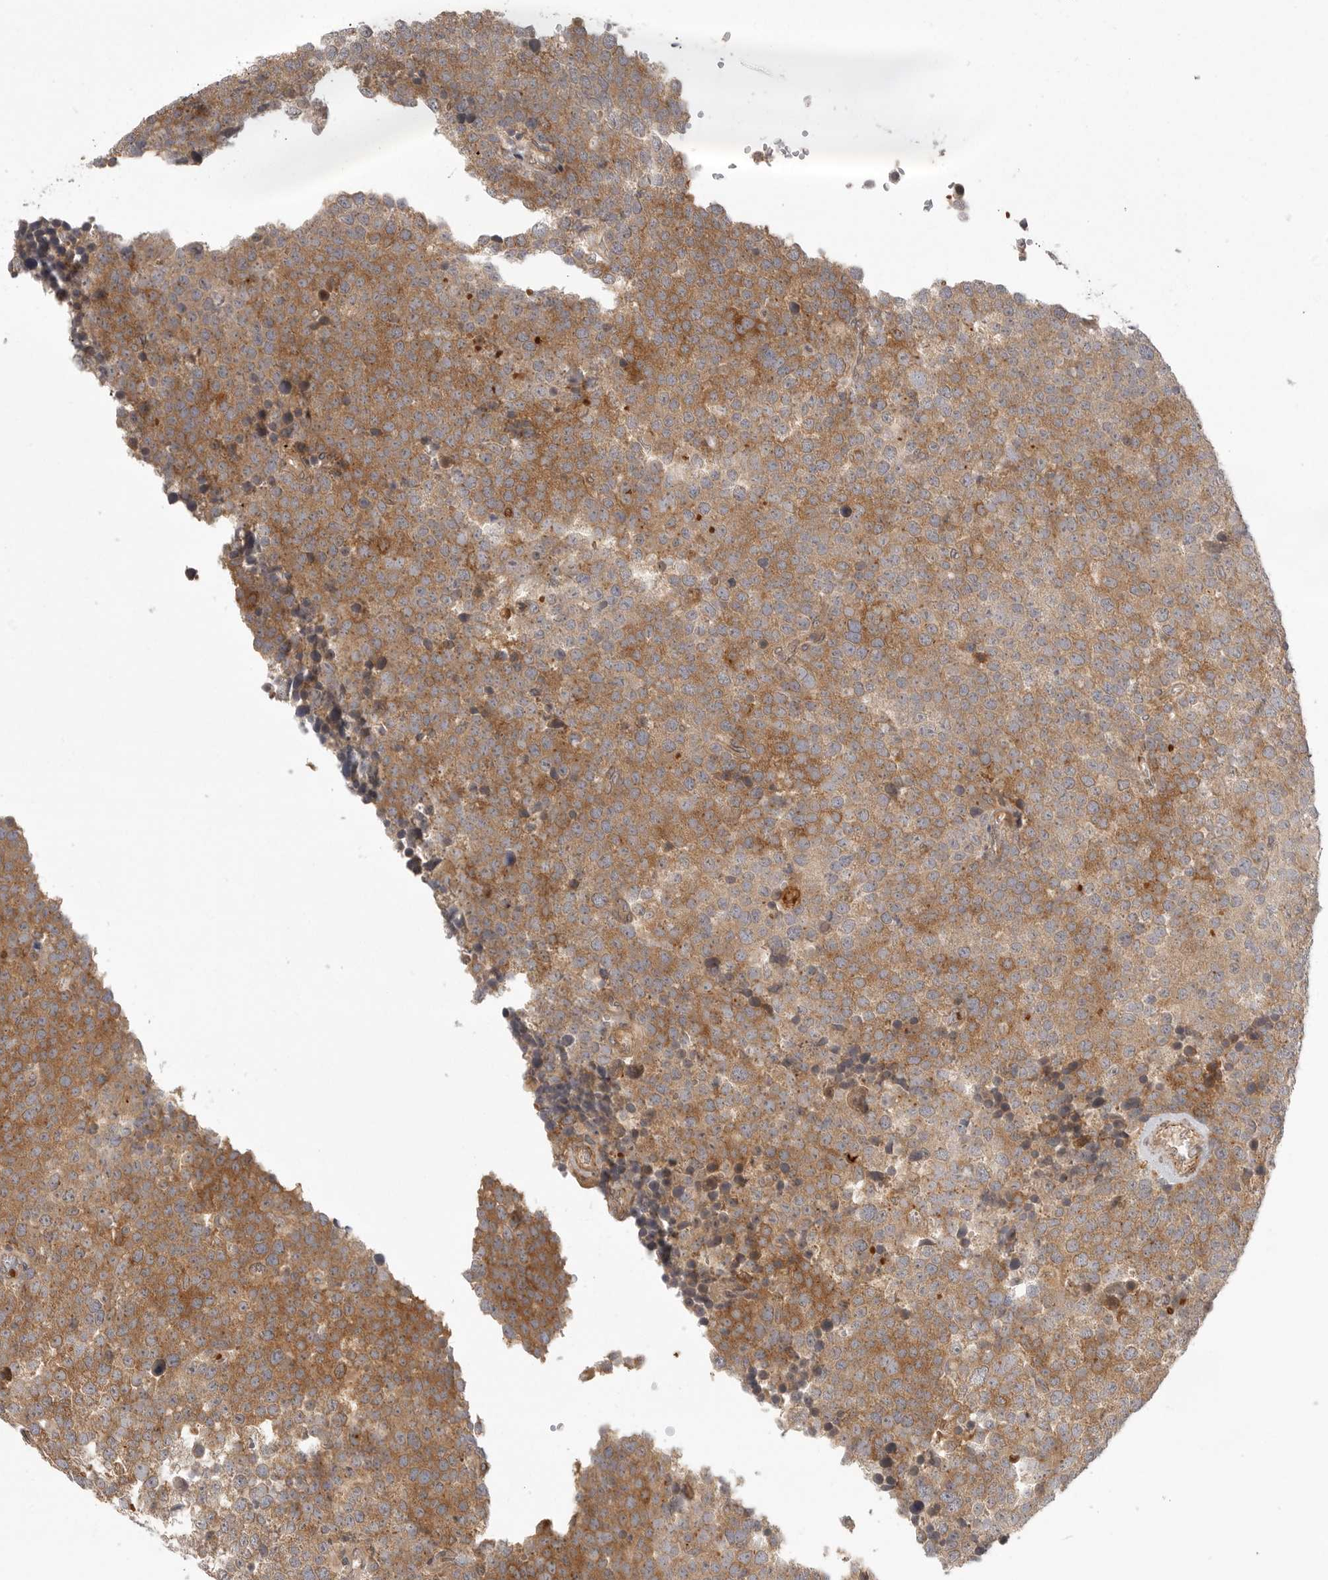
{"staining": {"intensity": "moderate", "quantity": ">75%", "location": "cytoplasmic/membranous"}, "tissue": "testis cancer", "cell_type": "Tumor cells", "image_type": "cancer", "snomed": [{"axis": "morphology", "description": "Seminoma, NOS"}, {"axis": "topography", "description": "Testis"}], "caption": "Testis seminoma was stained to show a protein in brown. There is medium levels of moderate cytoplasmic/membranous expression in approximately >75% of tumor cells.", "gene": "CCPG1", "patient": {"sex": "male", "age": 71}}